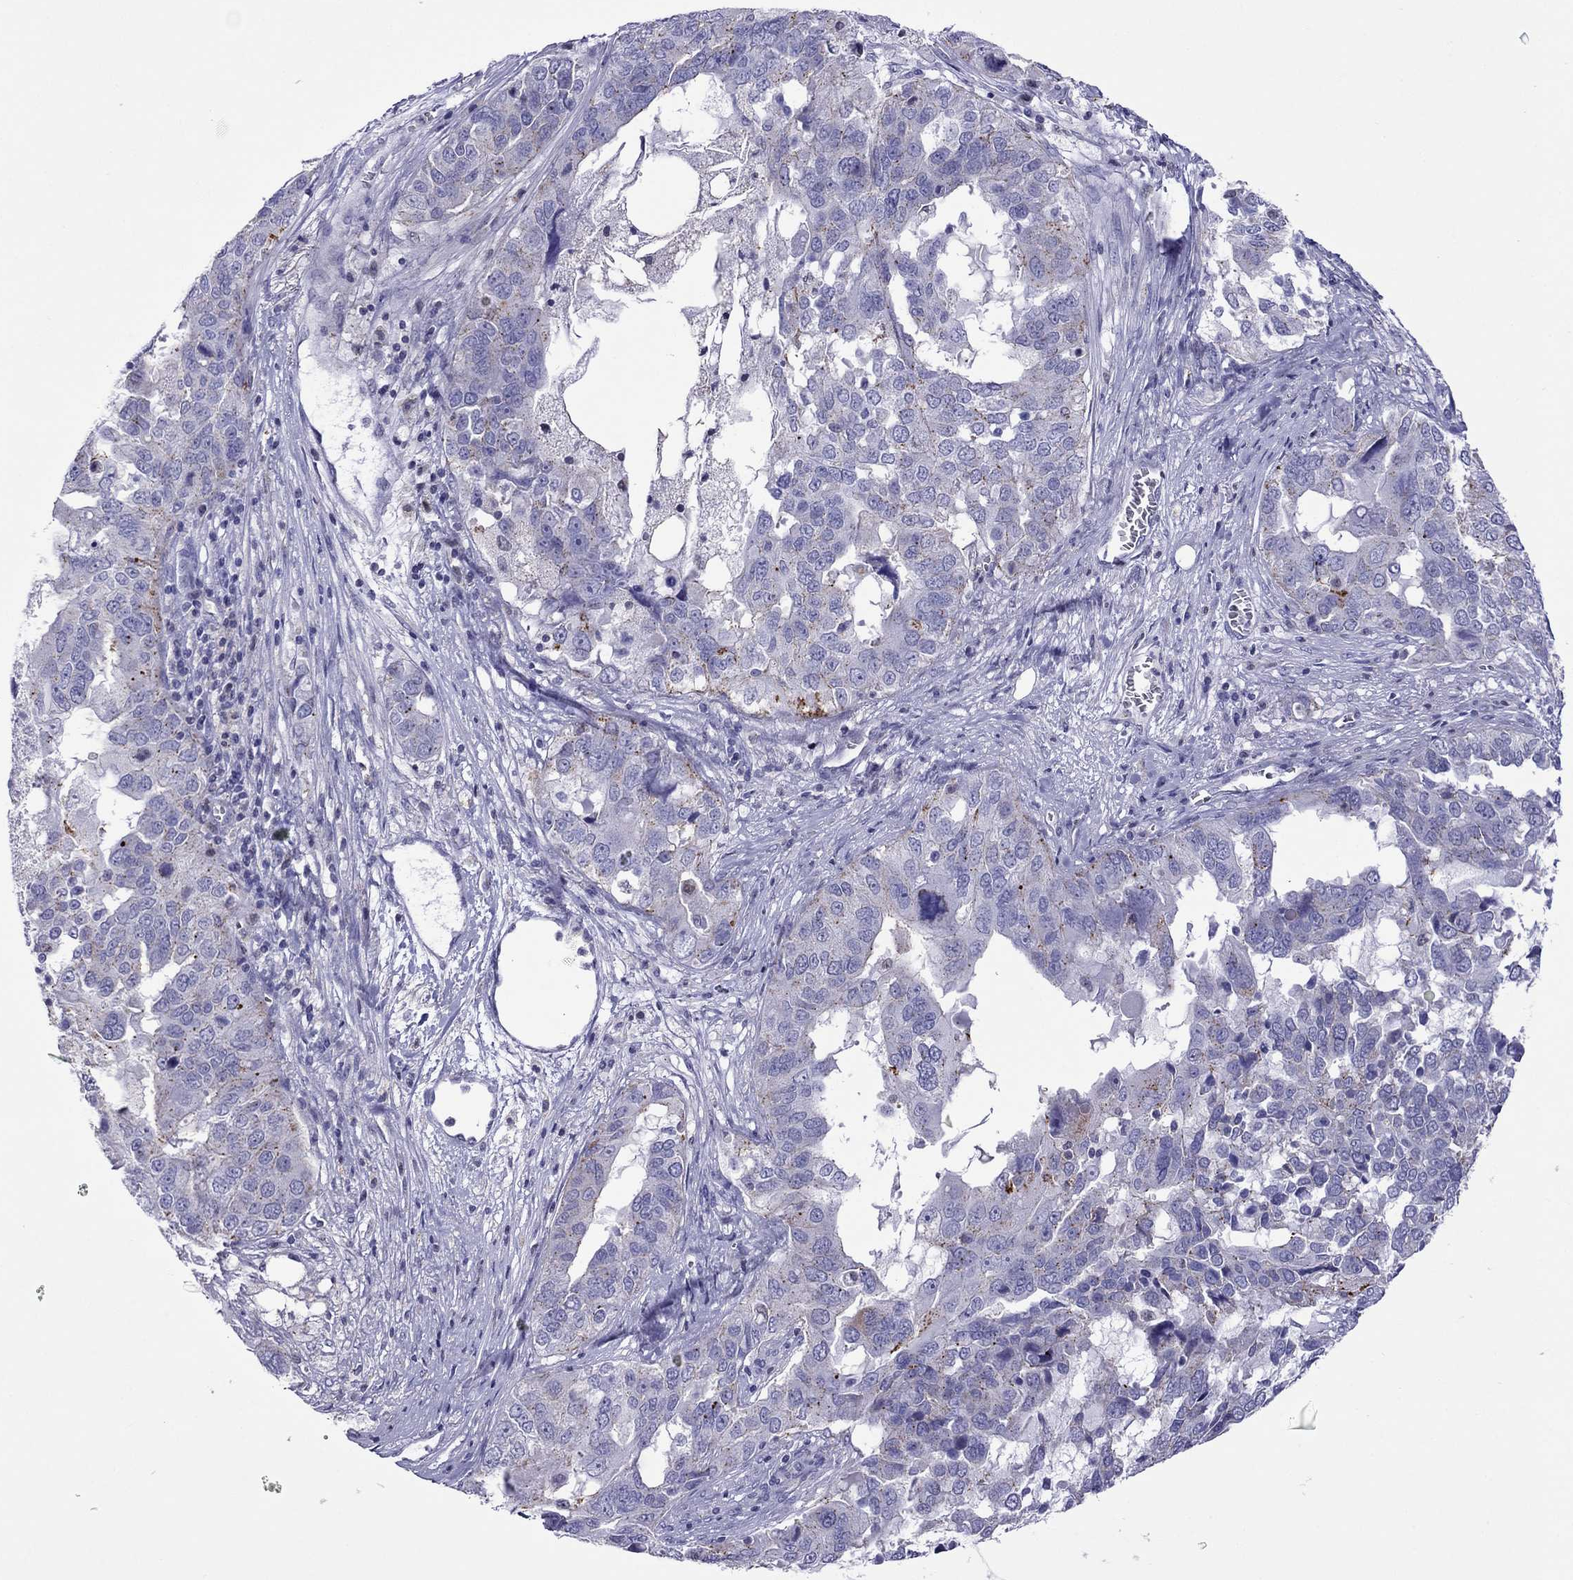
{"staining": {"intensity": "moderate", "quantity": "<25%", "location": "cytoplasmic/membranous"}, "tissue": "ovarian cancer", "cell_type": "Tumor cells", "image_type": "cancer", "snomed": [{"axis": "morphology", "description": "Carcinoma, endometroid"}, {"axis": "topography", "description": "Soft tissue"}, {"axis": "topography", "description": "Ovary"}], "caption": "DAB (3,3'-diaminobenzidine) immunohistochemical staining of human endometroid carcinoma (ovarian) reveals moderate cytoplasmic/membranous protein staining in approximately <25% of tumor cells. (brown staining indicates protein expression, while blue staining denotes nuclei).", "gene": "MPZ", "patient": {"sex": "female", "age": 52}}